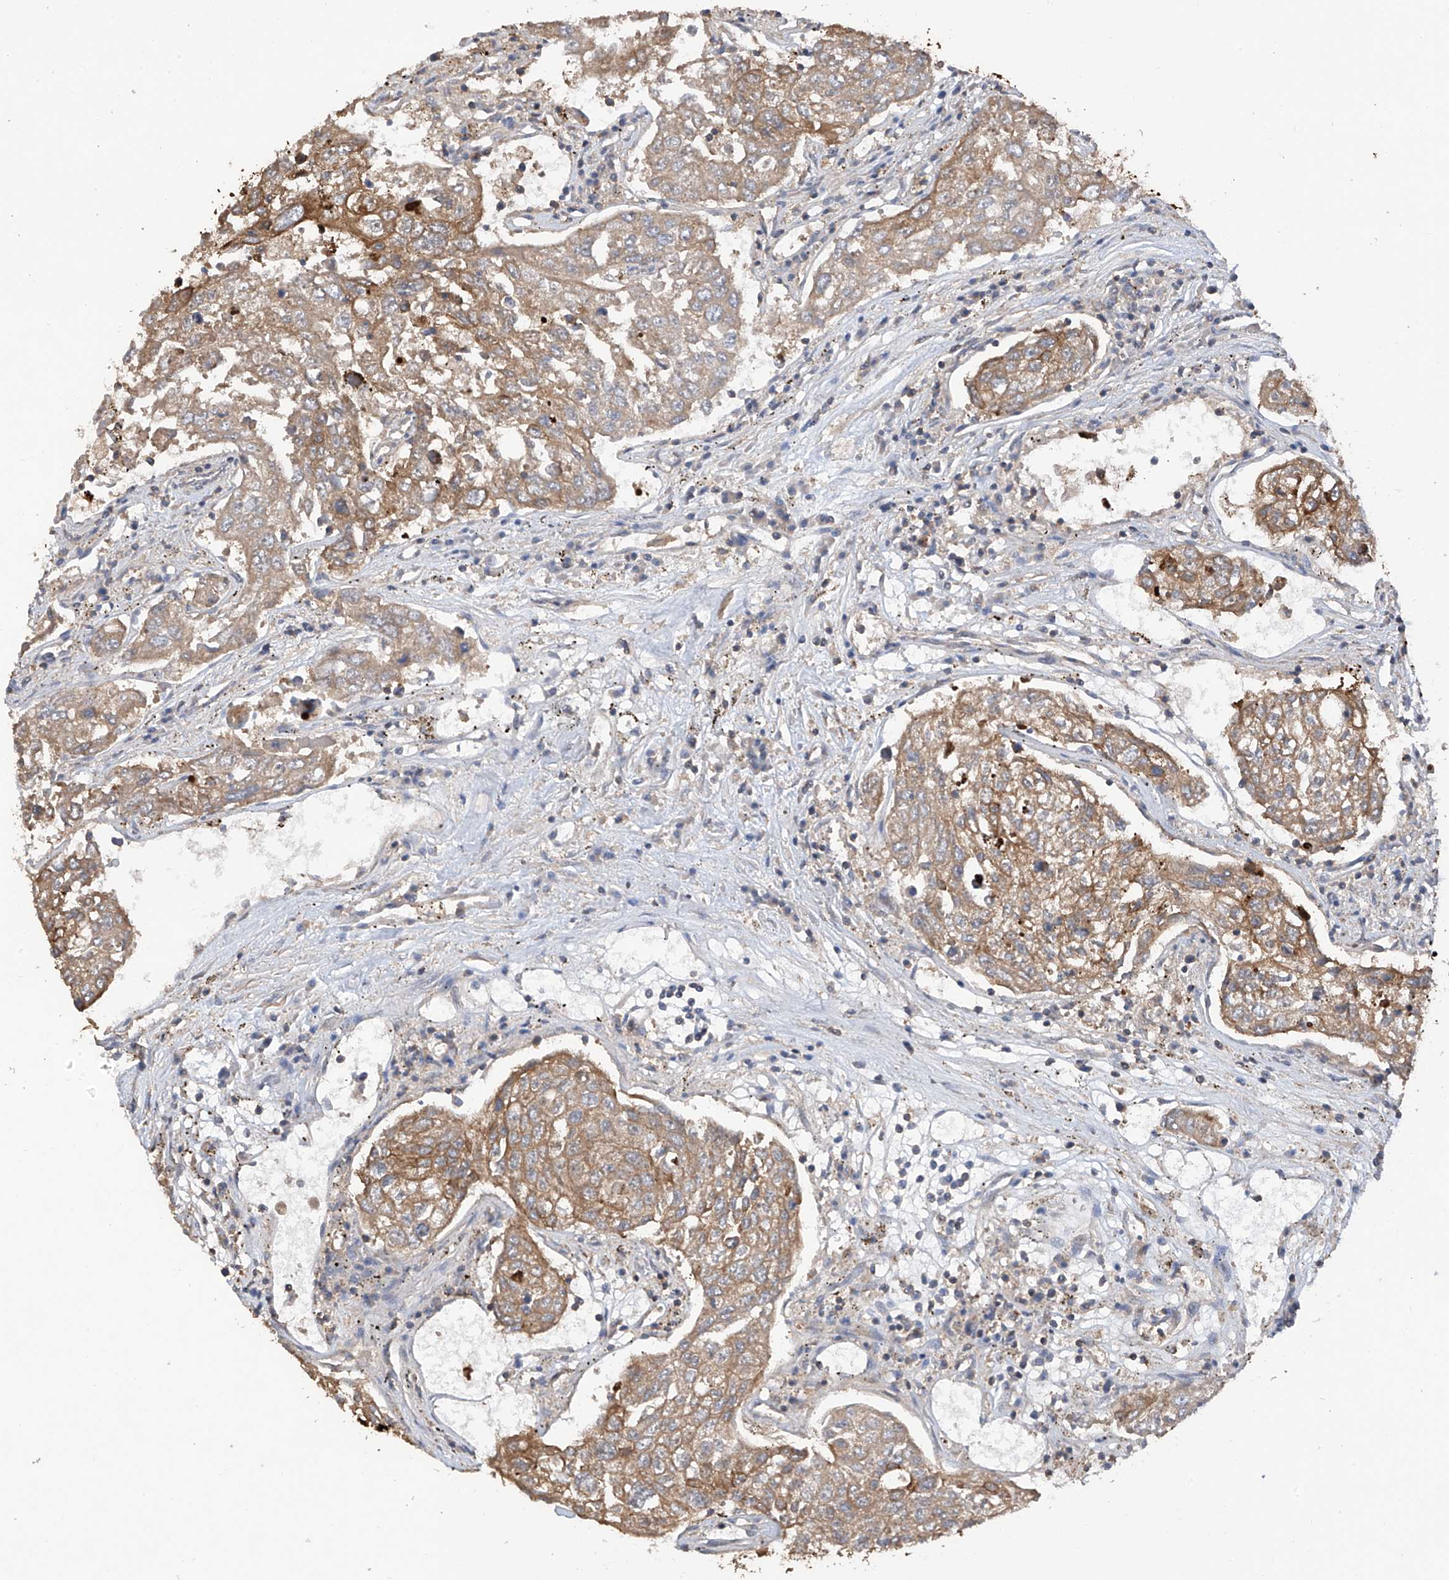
{"staining": {"intensity": "moderate", "quantity": "25%-75%", "location": "cytoplasmic/membranous"}, "tissue": "urothelial cancer", "cell_type": "Tumor cells", "image_type": "cancer", "snomed": [{"axis": "morphology", "description": "Urothelial carcinoma, High grade"}, {"axis": "topography", "description": "Lymph node"}, {"axis": "topography", "description": "Urinary bladder"}], "caption": "This is a histology image of immunohistochemistry (IHC) staining of urothelial cancer, which shows moderate staining in the cytoplasmic/membranous of tumor cells.", "gene": "RPAIN", "patient": {"sex": "male", "age": 51}}